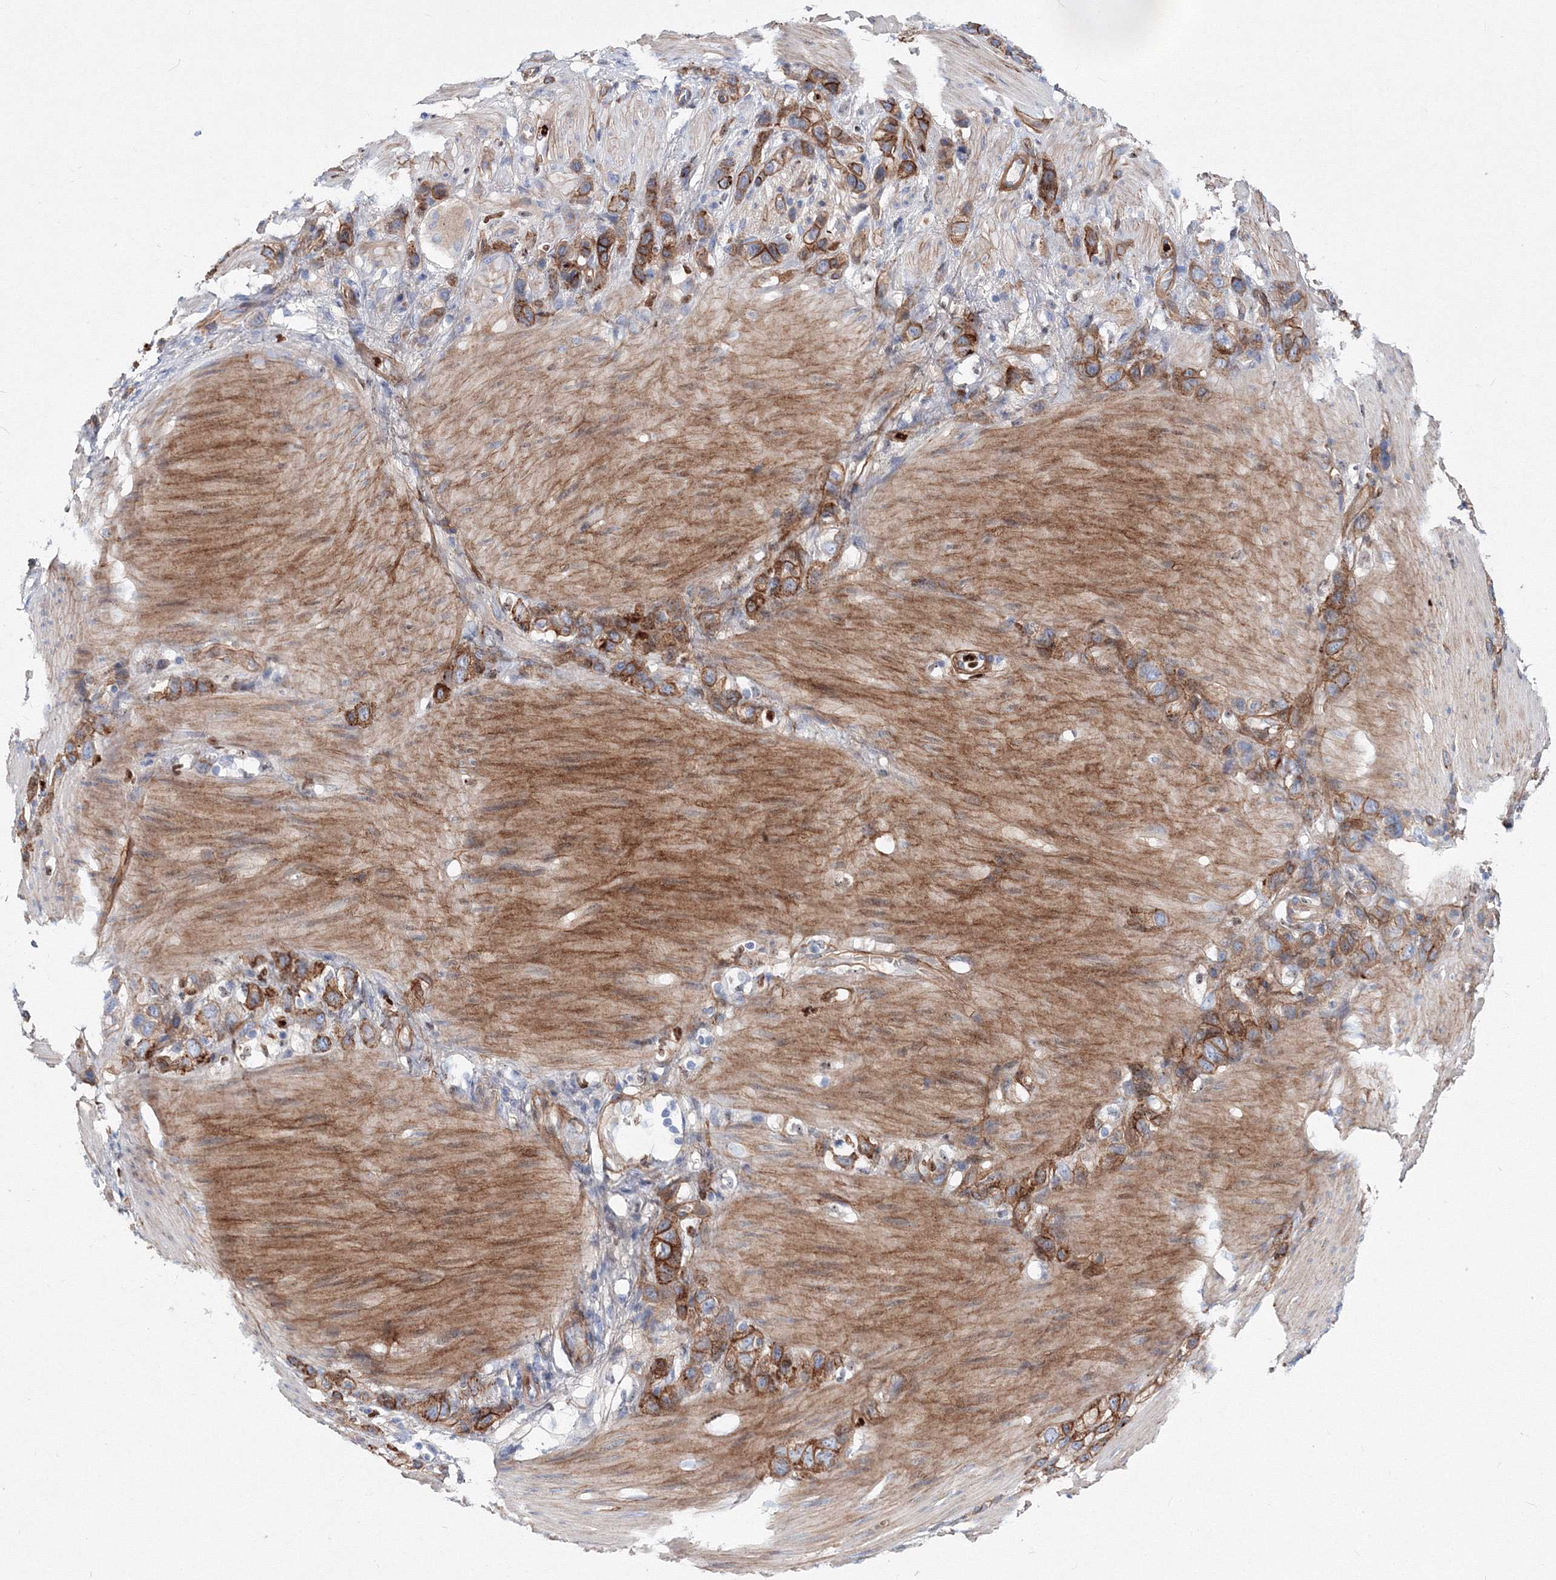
{"staining": {"intensity": "moderate", "quantity": ">75%", "location": "cytoplasmic/membranous"}, "tissue": "stomach cancer", "cell_type": "Tumor cells", "image_type": "cancer", "snomed": [{"axis": "morphology", "description": "Normal tissue, NOS"}, {"axis": "morphology", "description": "Adenocarcinoma, NOS"}, {"axis": "morphology", "description": "Adenocarcinoma, High grade"}, {"axis": "topography", "description": "Stomach, upper"}, {"axis": "topography", "description": "Stomach"}], "caption": "A medium amount of moderate cytoplasmic/membranous positivity is identified in approximately >75% of tumor cells in stomach cancer tissue.", "gene": "C11orf52", "patient": {"sex": "female", "age": 65}}